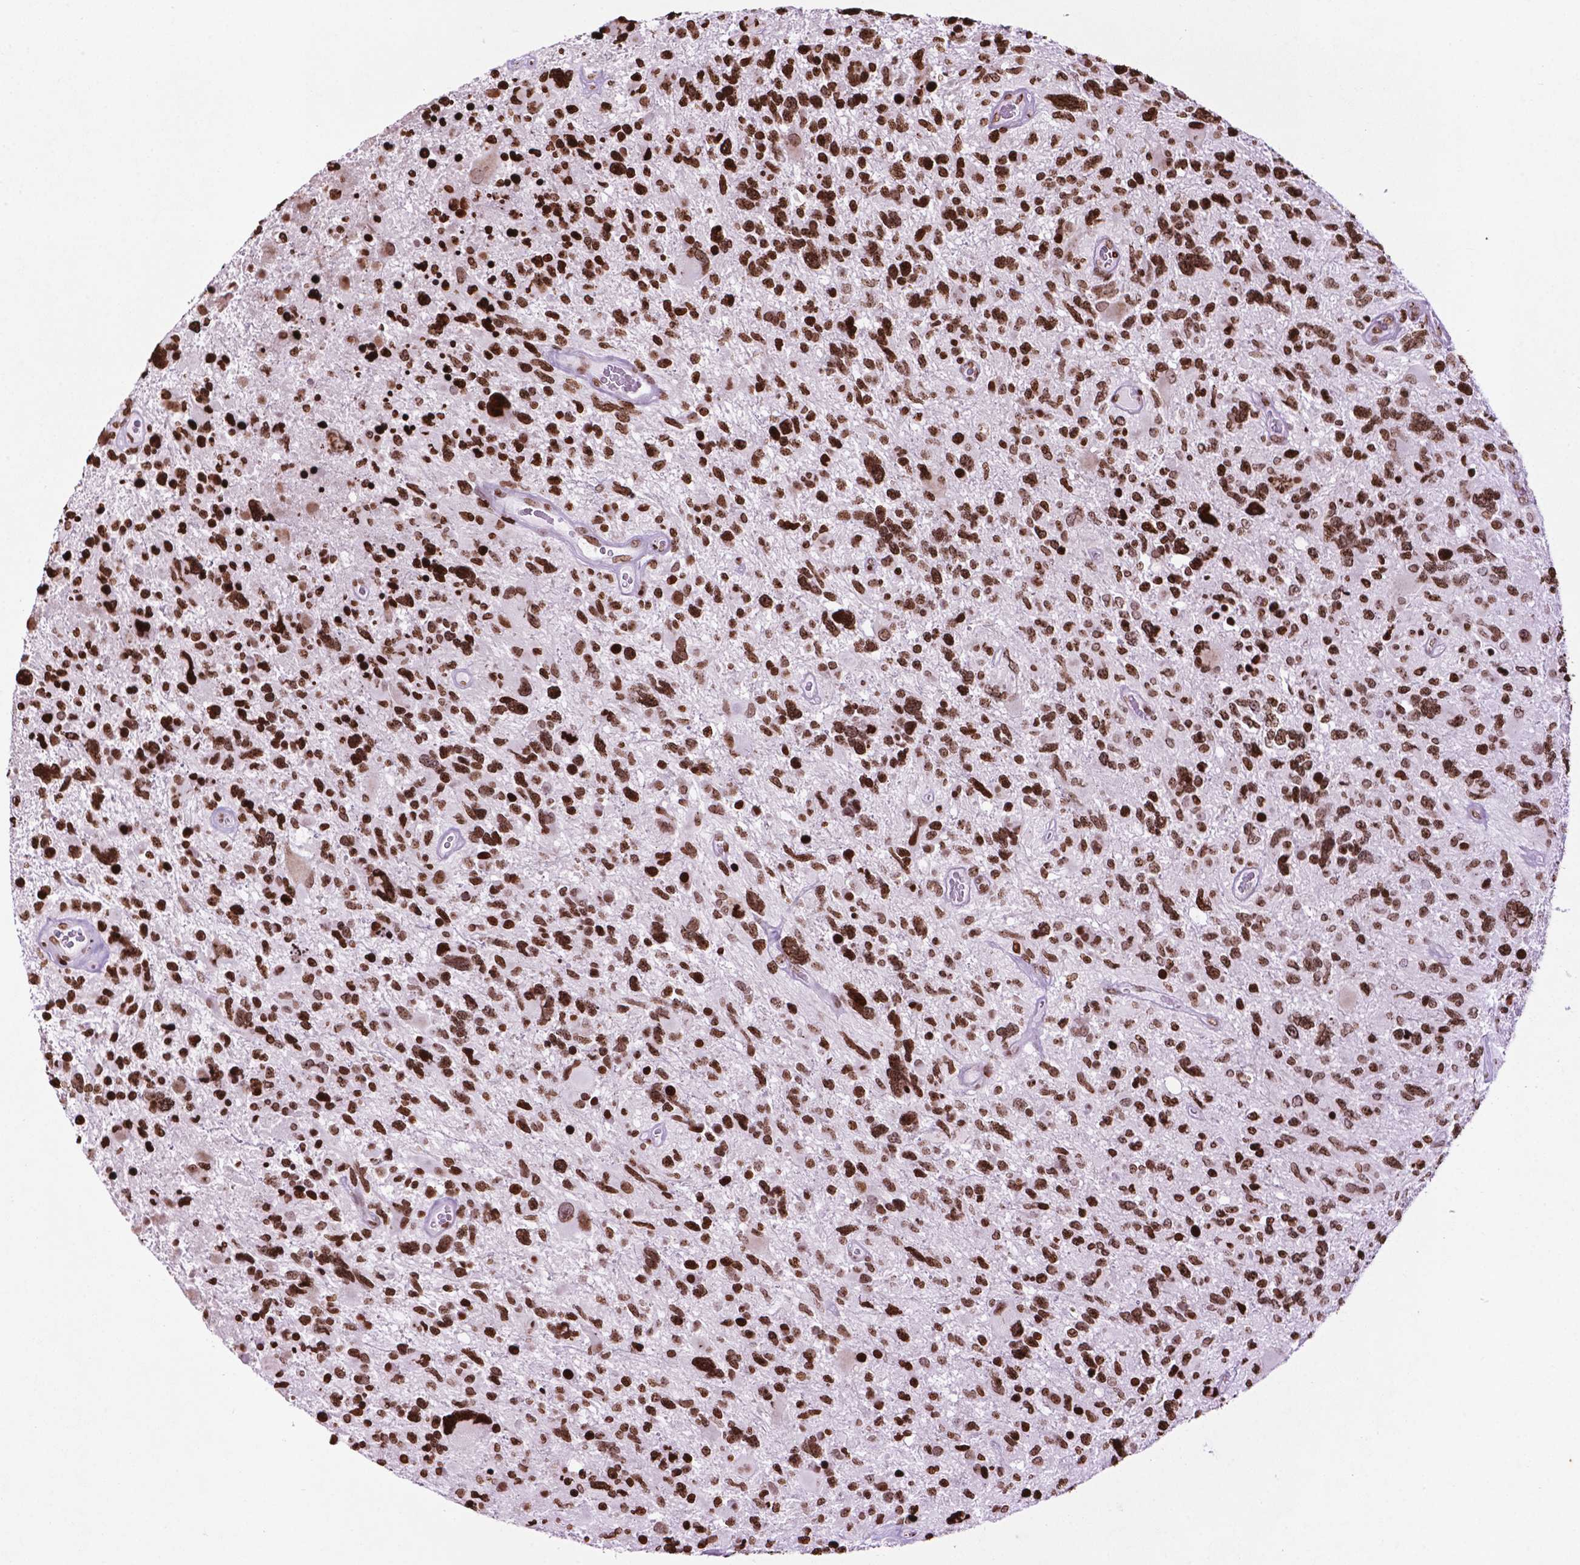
{"staining": {"intensity": "strong", "quantity": ">75%", "location": "nuclear"}, "tissue": "glioma", "cell_type": "Tumor cells", "image_type": "cancer", "snomed": [{"axis": "morphology", "description": "Glioma, malignant, High grade"}, {"axis": "topography", "description": "Brain"}], "caption": "Glioma stained for a protein reveals strong nuclear positivity in tumor cells.", "gene": "TMEM250", "patient": {"sex": "male", "age": 49}}